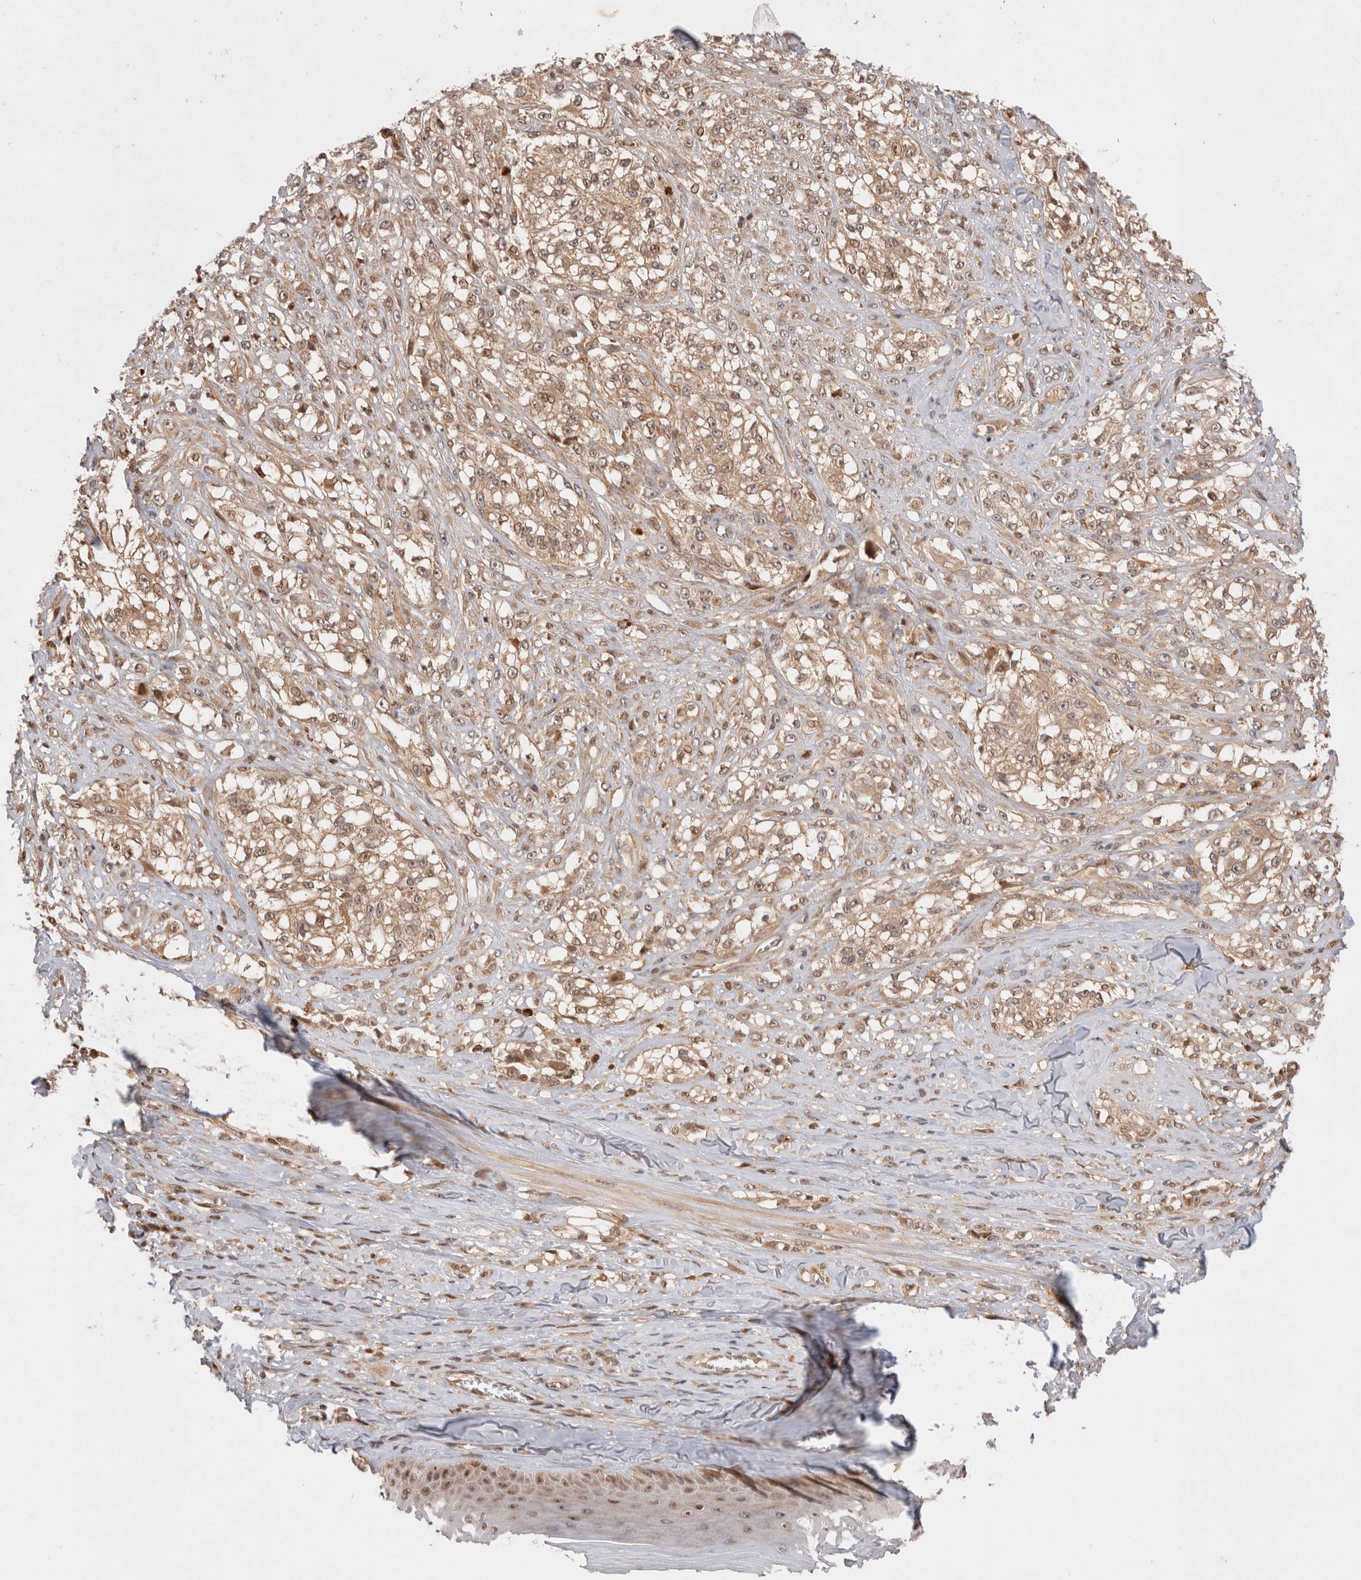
{"staining": {"intensity": "weak", "quantity": ">75%", "location": "cytoplasmic/membranous"}, "tissue": "melanoma", "cell_type": "Tumor cells", "image_type": "cancer", "snomed": [{"axis": "morphology", "description": "Malignant melanoma, NOS"}, {"axis": "topography", "description": "Skin of head"}], "caption": "Protein staining of malignant melanoma tissue shows weak cytoplasmic/membranous expression in approximately >75% of tumor cells.", "gene": "HTT", "patient": {"sex": "male", "age": 83}}